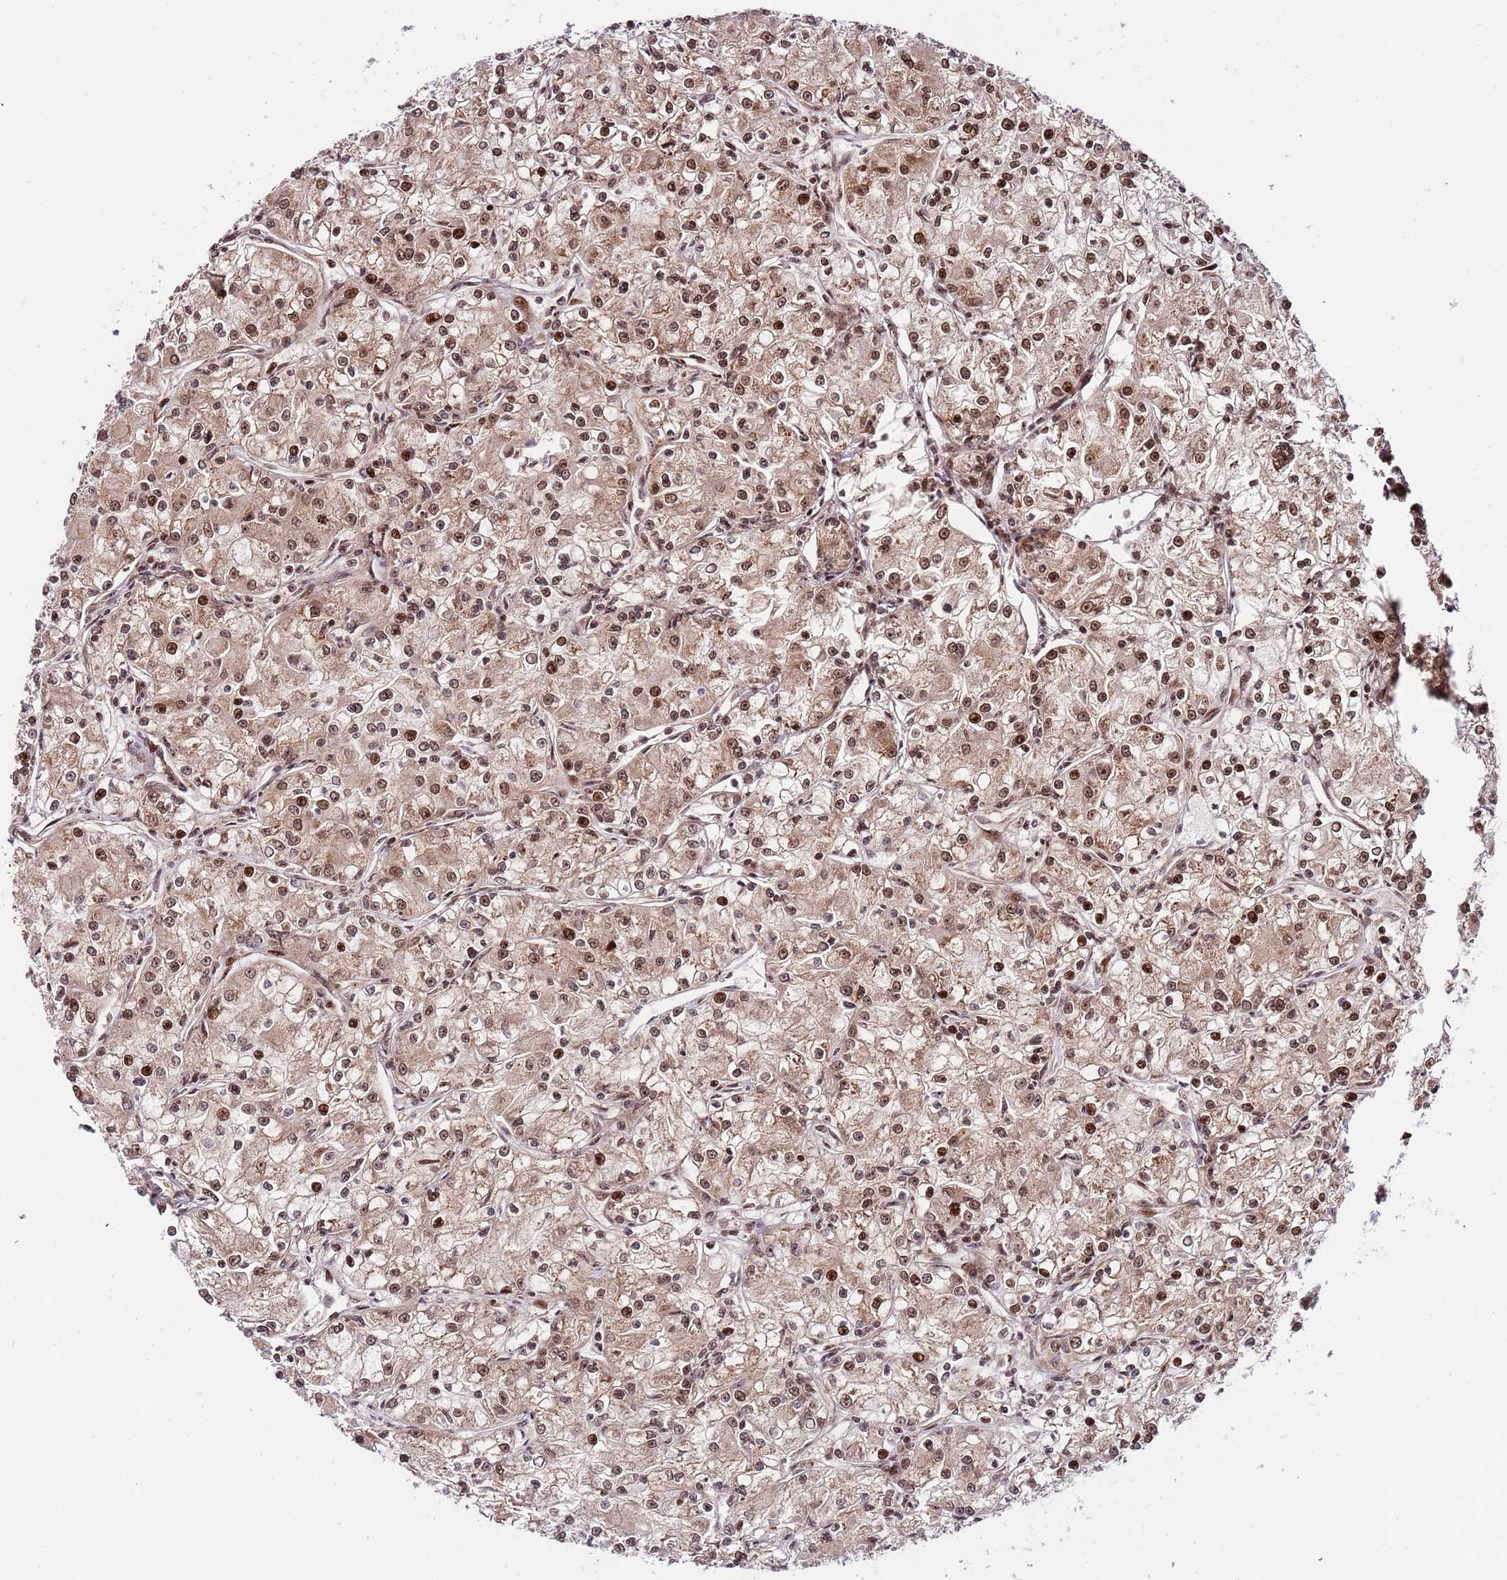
{"staining": {"intensity": "moderate", "quantity": ">75%", "location": "nuclear"}, "tissue": "renal cancer", "cell_type": "Tumor cells", "image_type": "cancer", "snomed": [{"axis": "morphology", "description": "Adenocarcinoma, NOS"}, {"axis": "topography", "description": "Kidney"}], "caption": "An immunohistochemistry (IHC) image of tumor tissue is shown. Protein staining in brown highlights moderate nuclear positivity in adenocarcinoma (renal) within tumor cells. (DAB = brown stain, brightfield microscopy at high magnification).", "gene": "RIF1", "patient": {"sex": "female", "age": 59}}